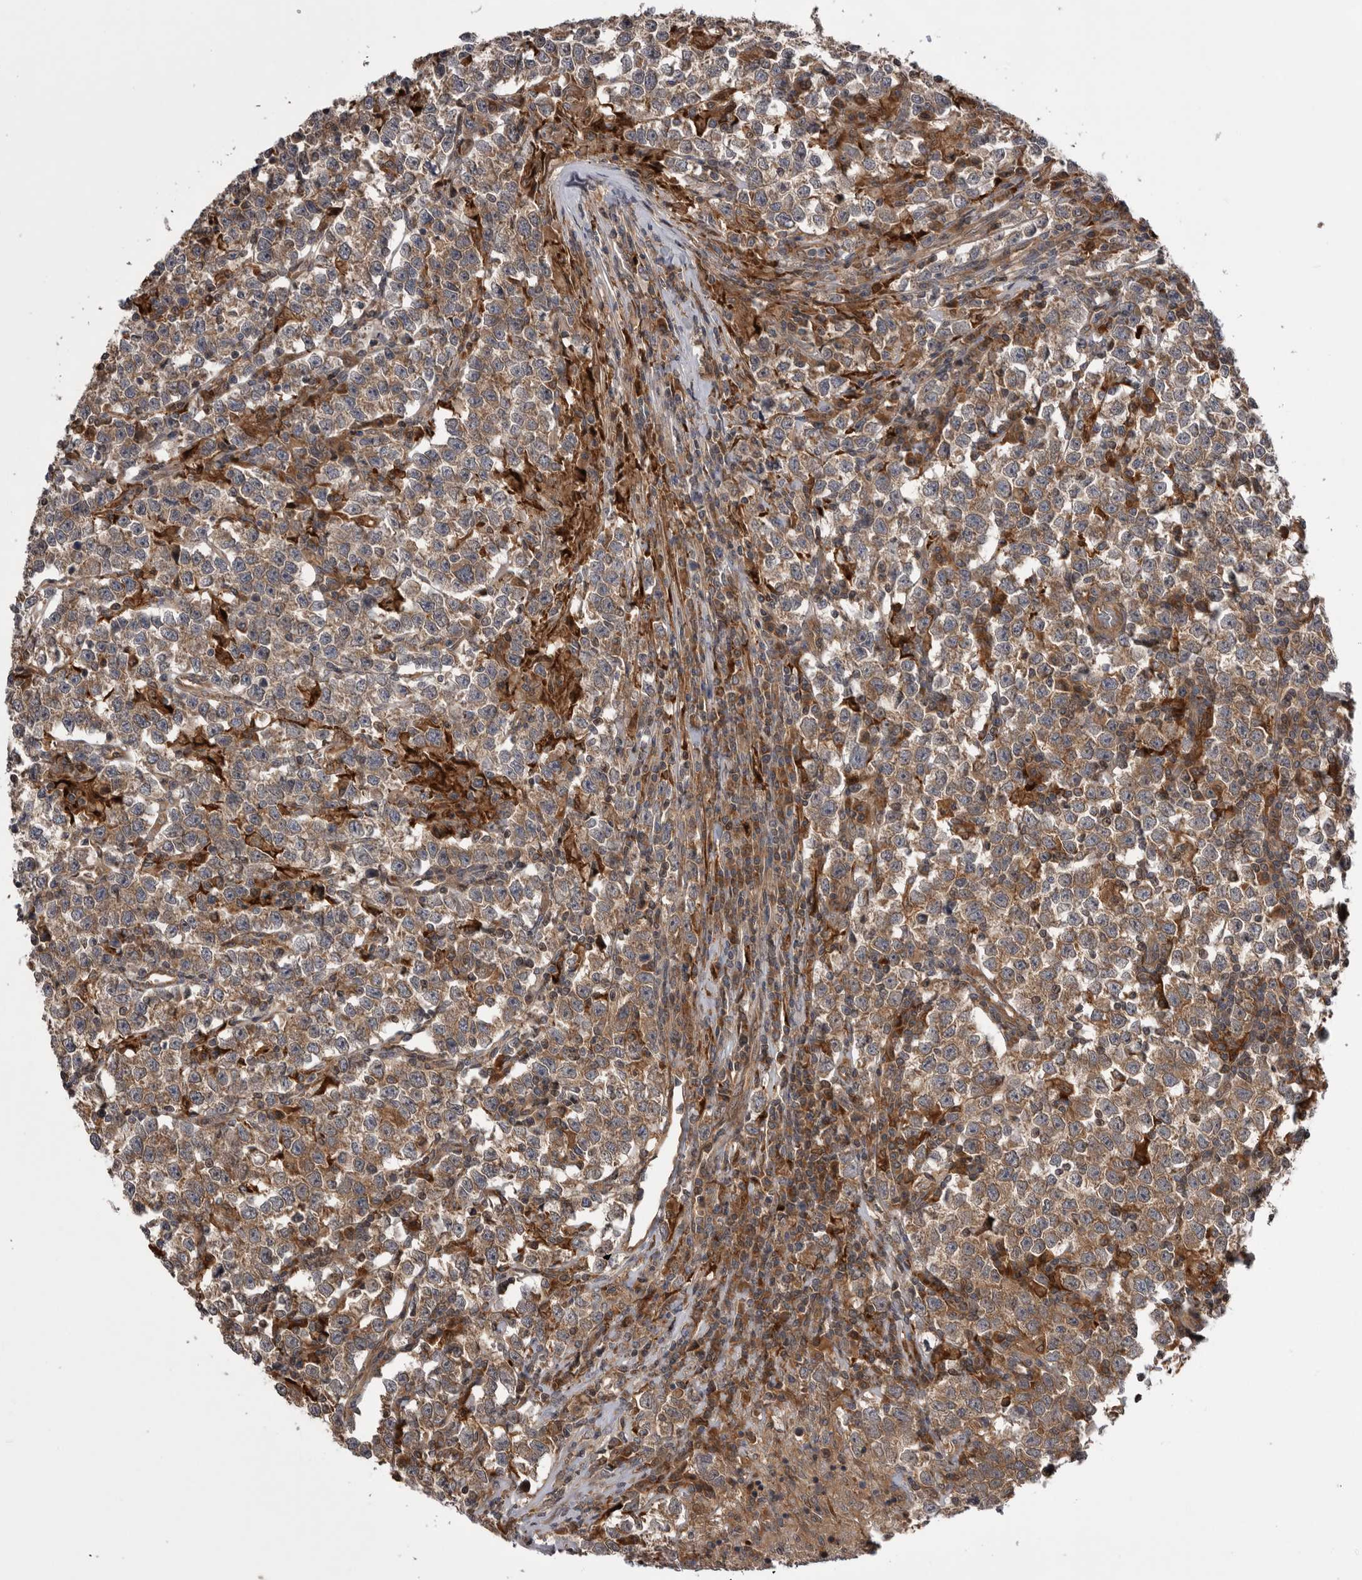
{"staining": {"intensity": "moderate", "quantity": ">75%", "location": "cytoplasmic/membranous"}, "tissue": "testis cancer", "cell_type": "Tumor cells", "image_type": "cancer", "snomed": [{"axis": "morphology", "description": "Normal tissue, NOS"}, {"axis": "morphology", "description": "Seminoma, NOS"}, {"axis": "topography", "description": "Testis"}], "caption": "Seminoma (testis) tissue reveals moderate cytoplasmic/membranous staining in about >75% of tumor cells, visualized by immunohistochemistry.", "gene": "RAB3GAP2", "patient": {"sex": "male", "age": 43}}